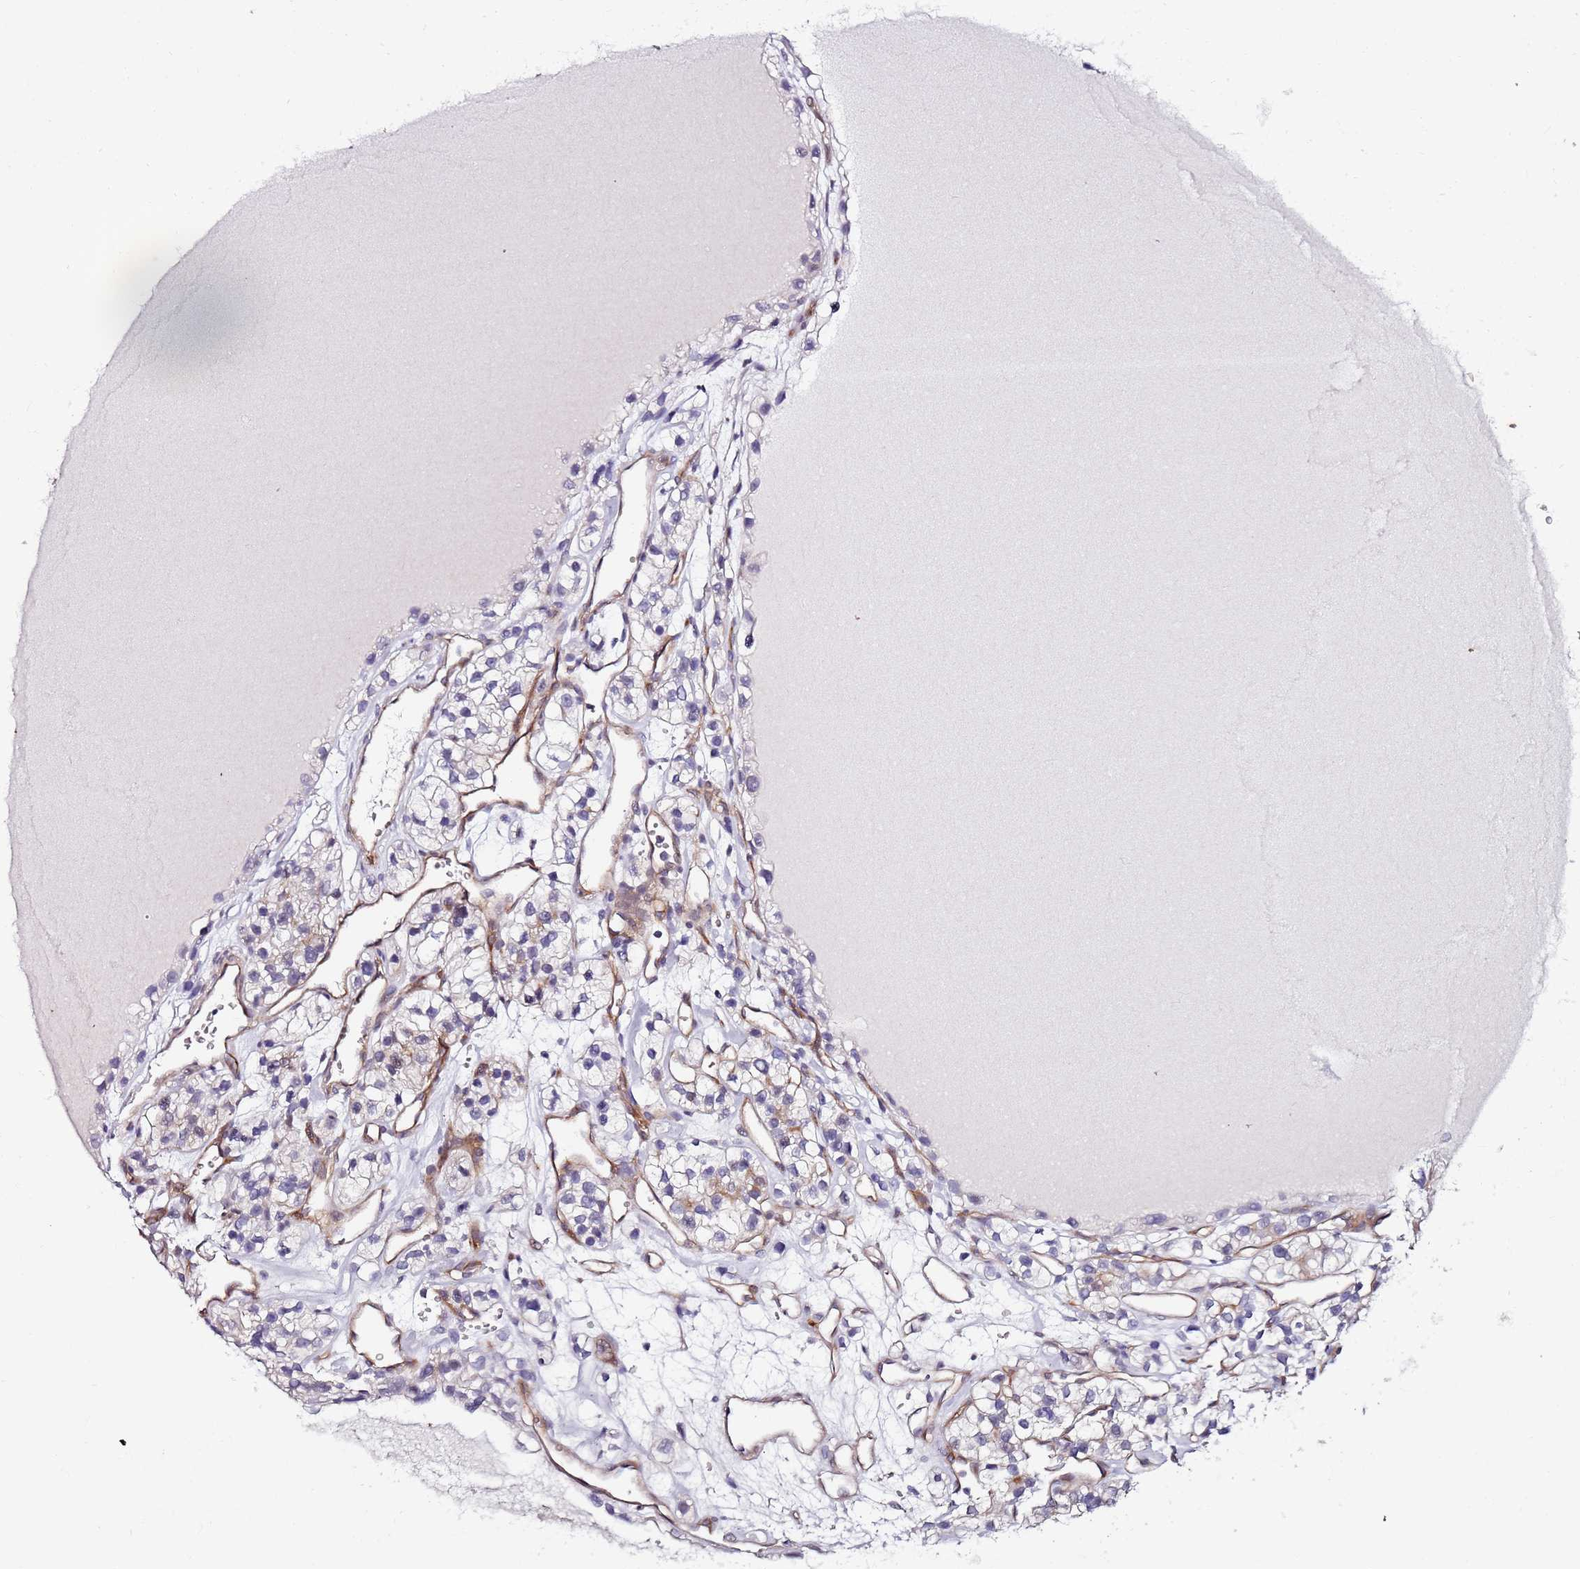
{"staining": {"intensity": "negative", "quantity": "none", "location": "none"}, "tissue": "renal cancer", "cell_type": "Tumor cells", "image_type": "cancer", "snomed": [{"axis": "morphology", "description": "Adenocarcinoma, NOS"}, {"axis": "topography", "description": "Kidney"}], "caption": "Photomicrograph shows no protein staining in tumor cells of renal cancer (adenocarcinoma) tissue.", "gene": "DUSP28", "patient": {"sex": "female", "age": 57}}